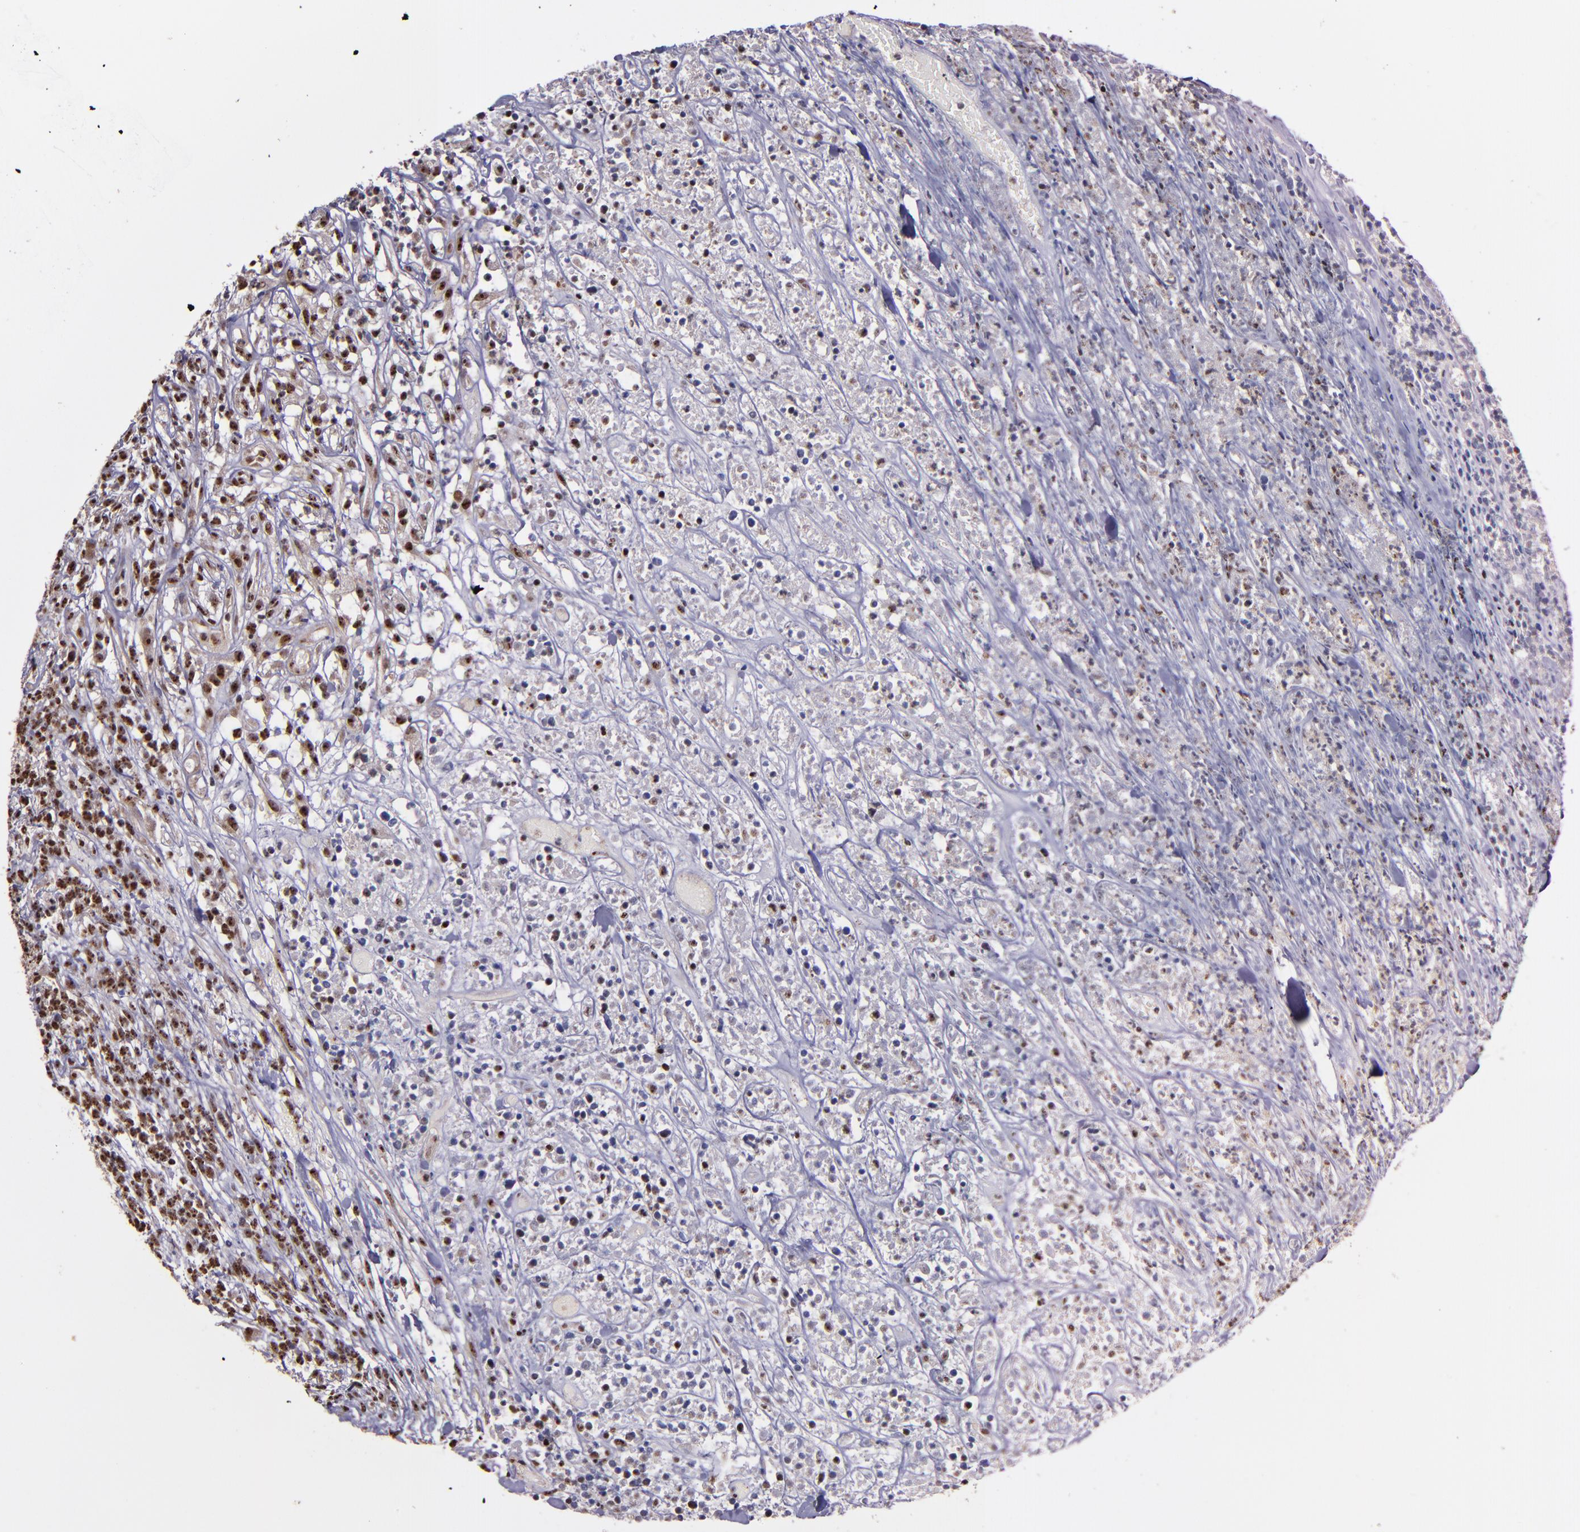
{"staining": {"intensity": "moderate", "quantity": ">75%", "location": "nuclear"}, "tissue": "lymphoma", "cell_type": "Tumor cells", "image_type": "cancer", "snomed": [{"axis": "morphology", "description": "Malignant lymphoma, non-Hodgkin's type, High grade"}, {"axis": "topography", "description": "Lymph node"}], "caption": "IHC photomicrograph of high-grade malignant lymphoma, non-Hodgkin's type stained for a protein (brown), which demonstrates medium levels of moderate nuclear staining in about >75% of tumor cells.", "gene": "CECR2", "patient": {"sex": "female", "age": 73}}